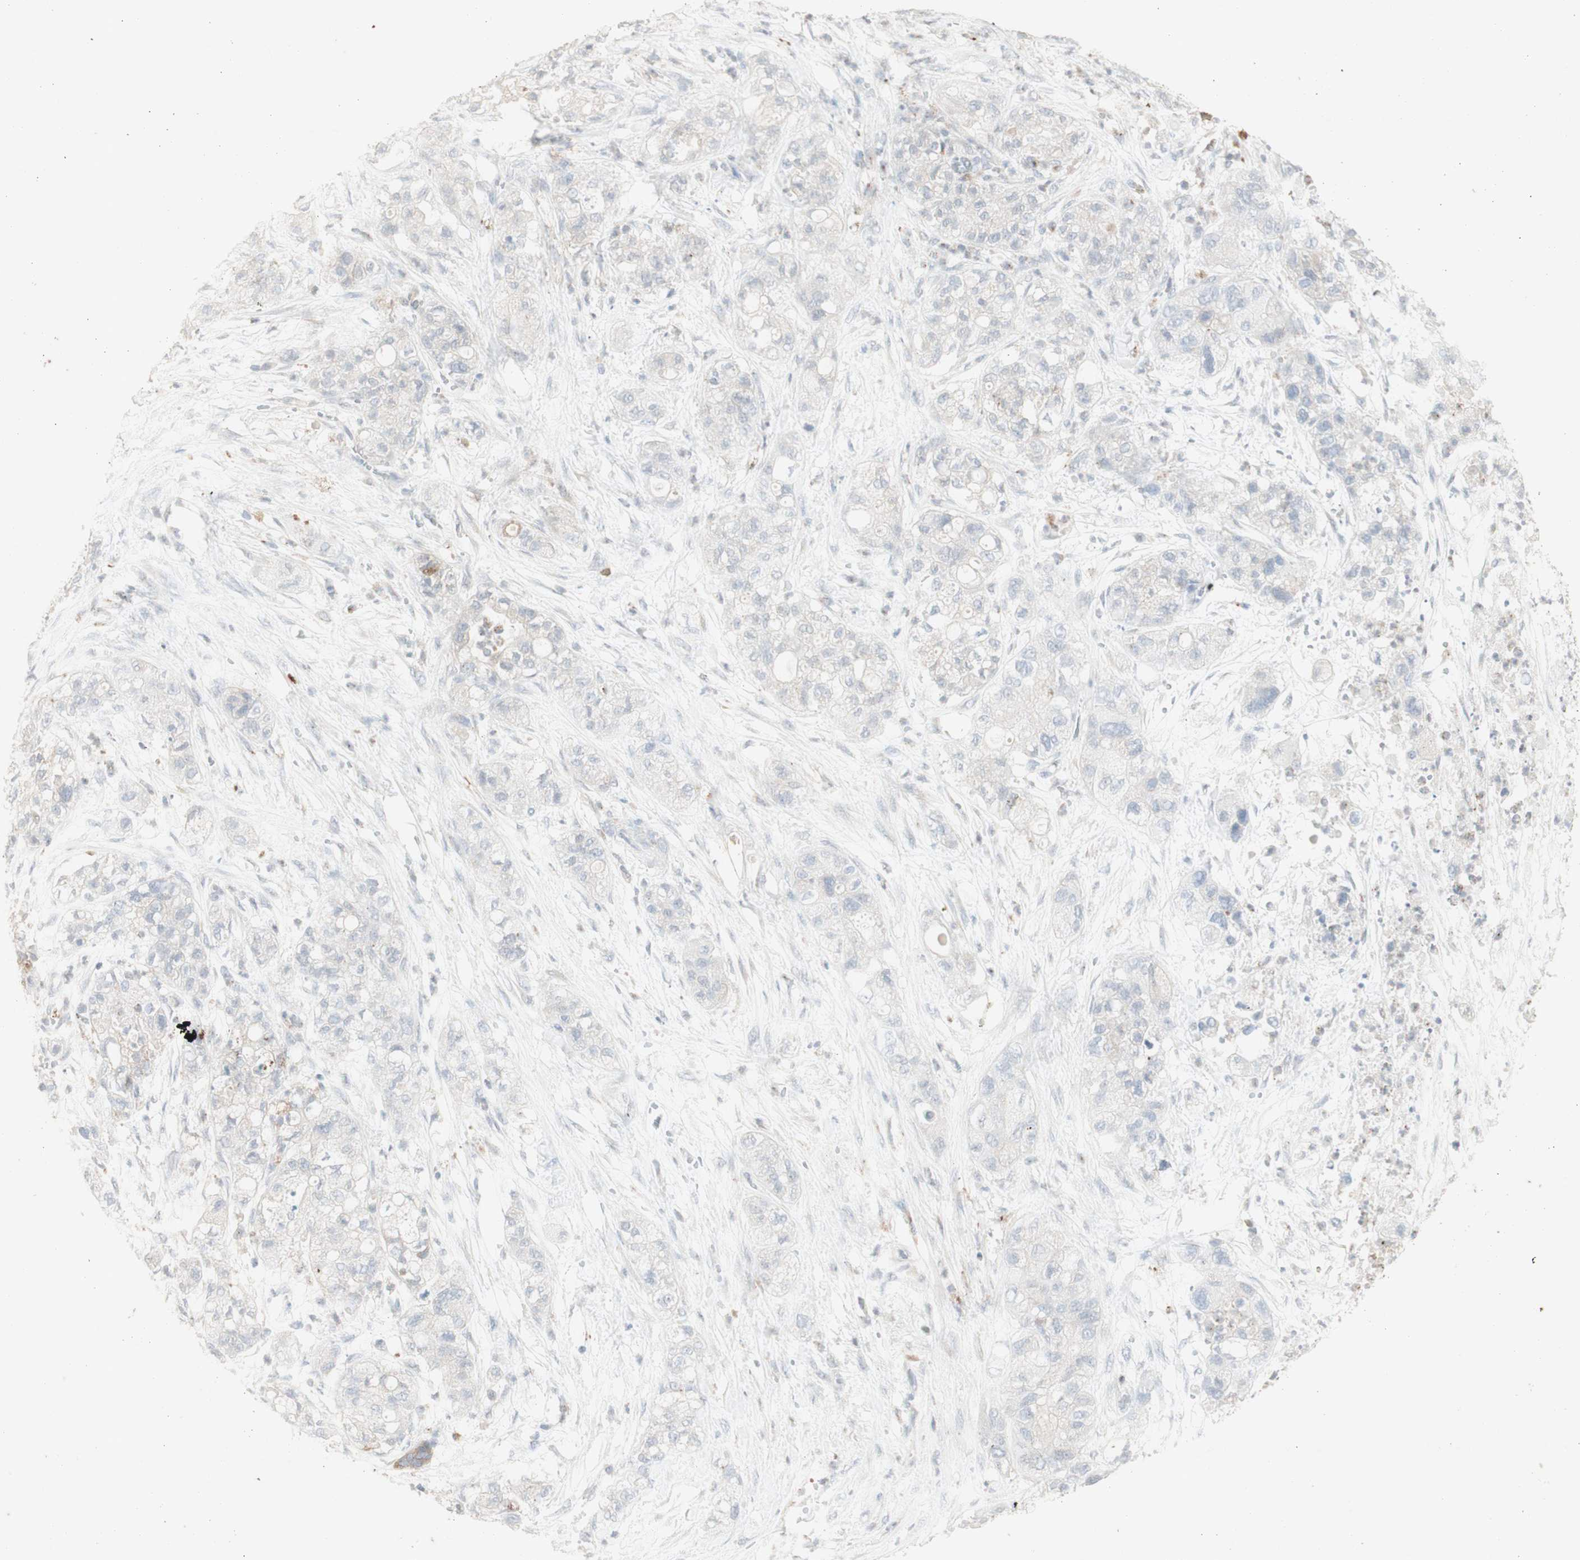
{"staining": {"intensity": "negative", "quantity": "none", "location": "none"}, "tissue": "pancreatic cancer", "cell_type": "Tumor cells", "image_type": "cancer", "snomed": [{"axis": "morphology", "description": "Adenocarcinoma, NOS"}, {"axis": "topography", "description": "Pancreas"}], "caption": "Tumor cells show no significant protein expression in pancreatic adenocarcinoma.", "gene": "ATP6V1B1", "patient": {"sex": "female", "age": 78}}